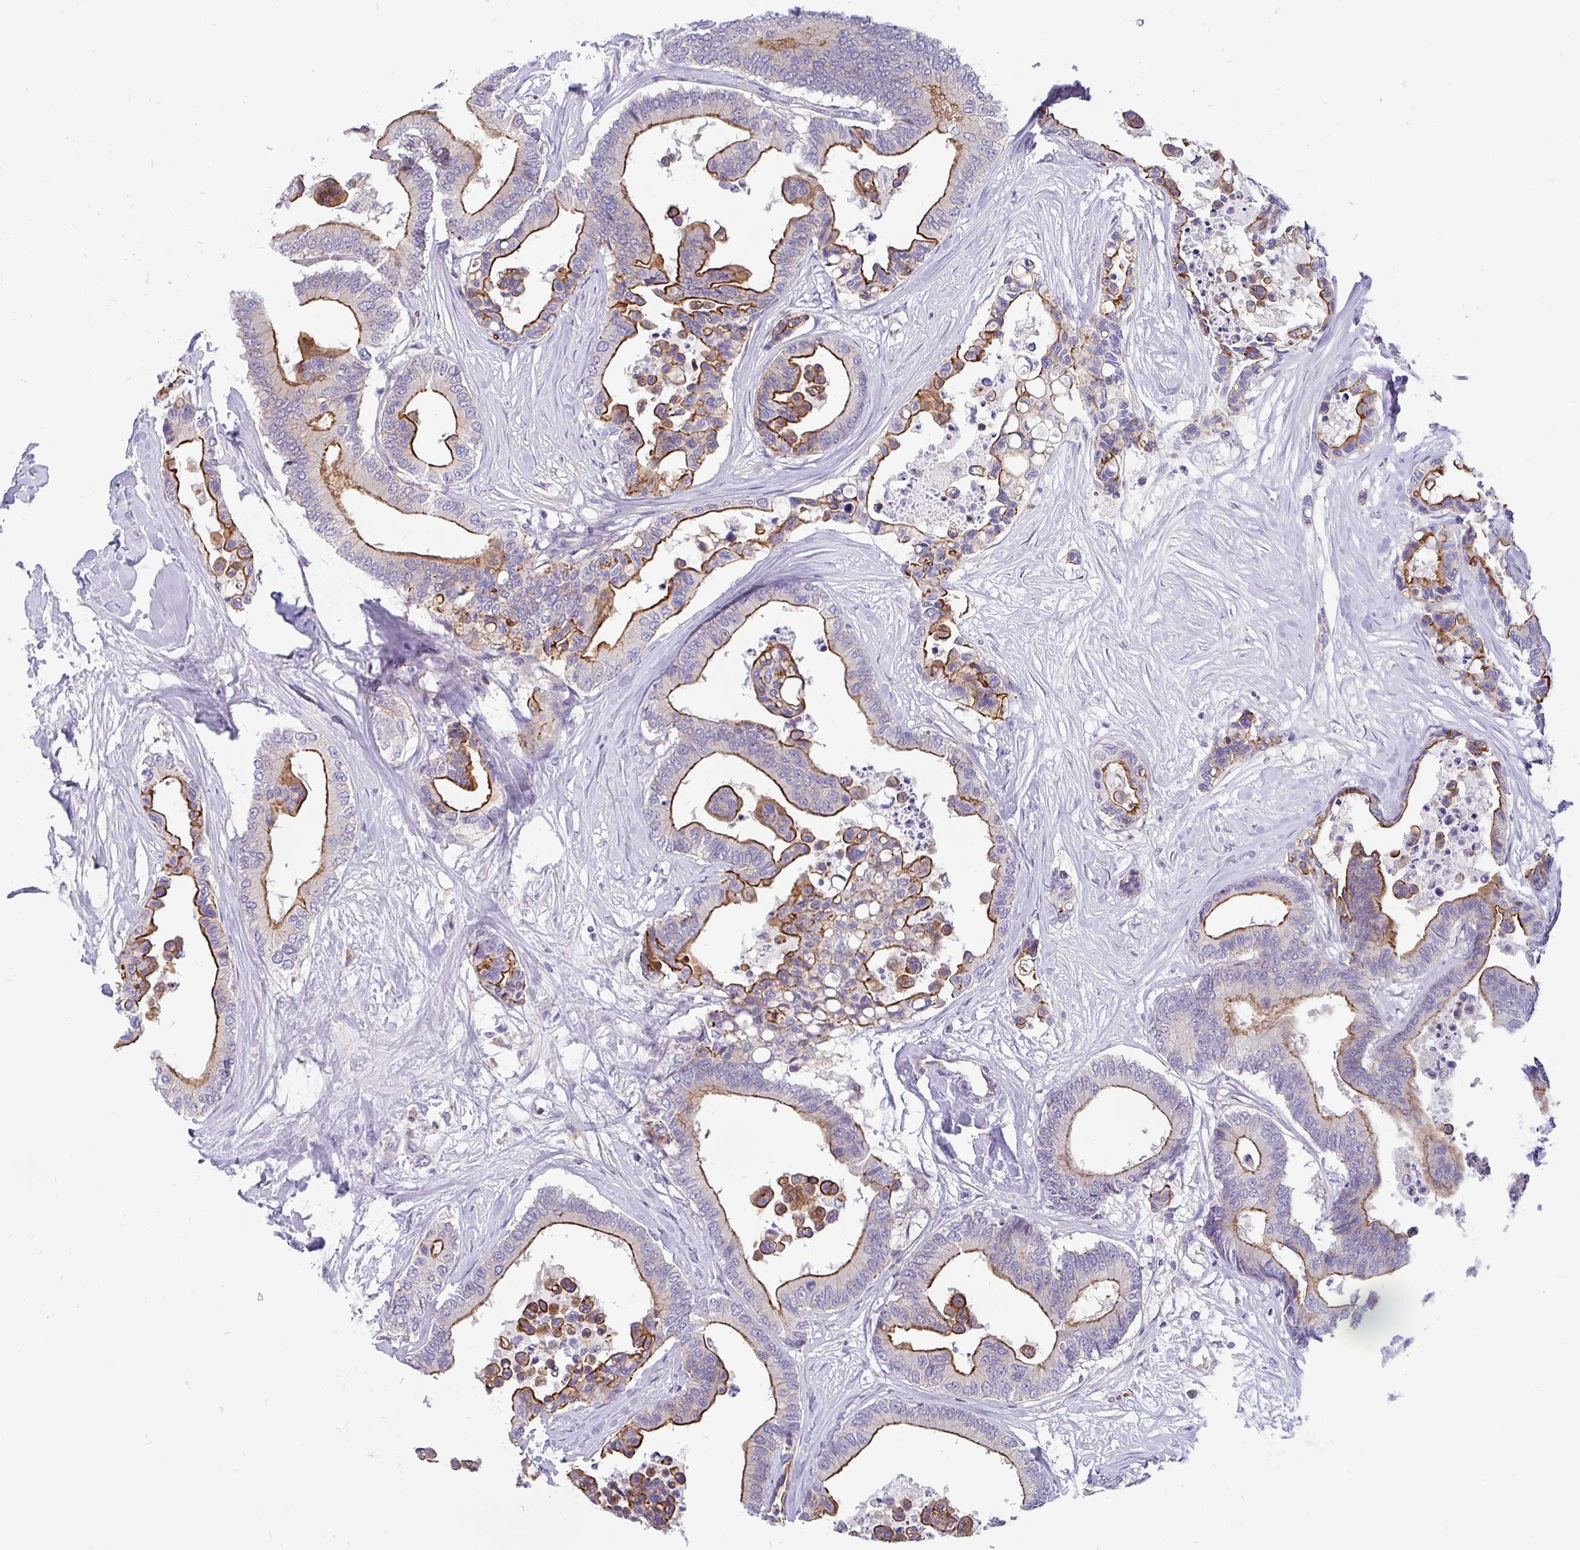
{"staining": {"intensity": "strong", "quantity": "25%-75%", "location": "cytoplasmic/membranous"}, "tissue": "colorectal cancer", "cell_type": "Tumor cells", "image_type": "cancer", "snomed": [{"axis": "morphology", "description": "Normal tissue, NOS"}, {"axis": "morphology", "description": "Adenocarcinoma, NOS"}, {"axis": "topography", "description": "Colon"}], "caption": "DAB (3,3'-diaminobenzidine) immunohistochemical staining of human colorectal cancer (adenocarcinoma) reveals strong cytoplasmic/membranous protein positivity in approximately 25%-75% of tumor cells. The protein of interest is shown in brown color, while the nuclei are stained blue.", "gene": "LRRC26", "patient": {"sex": "male", "age": 82}}